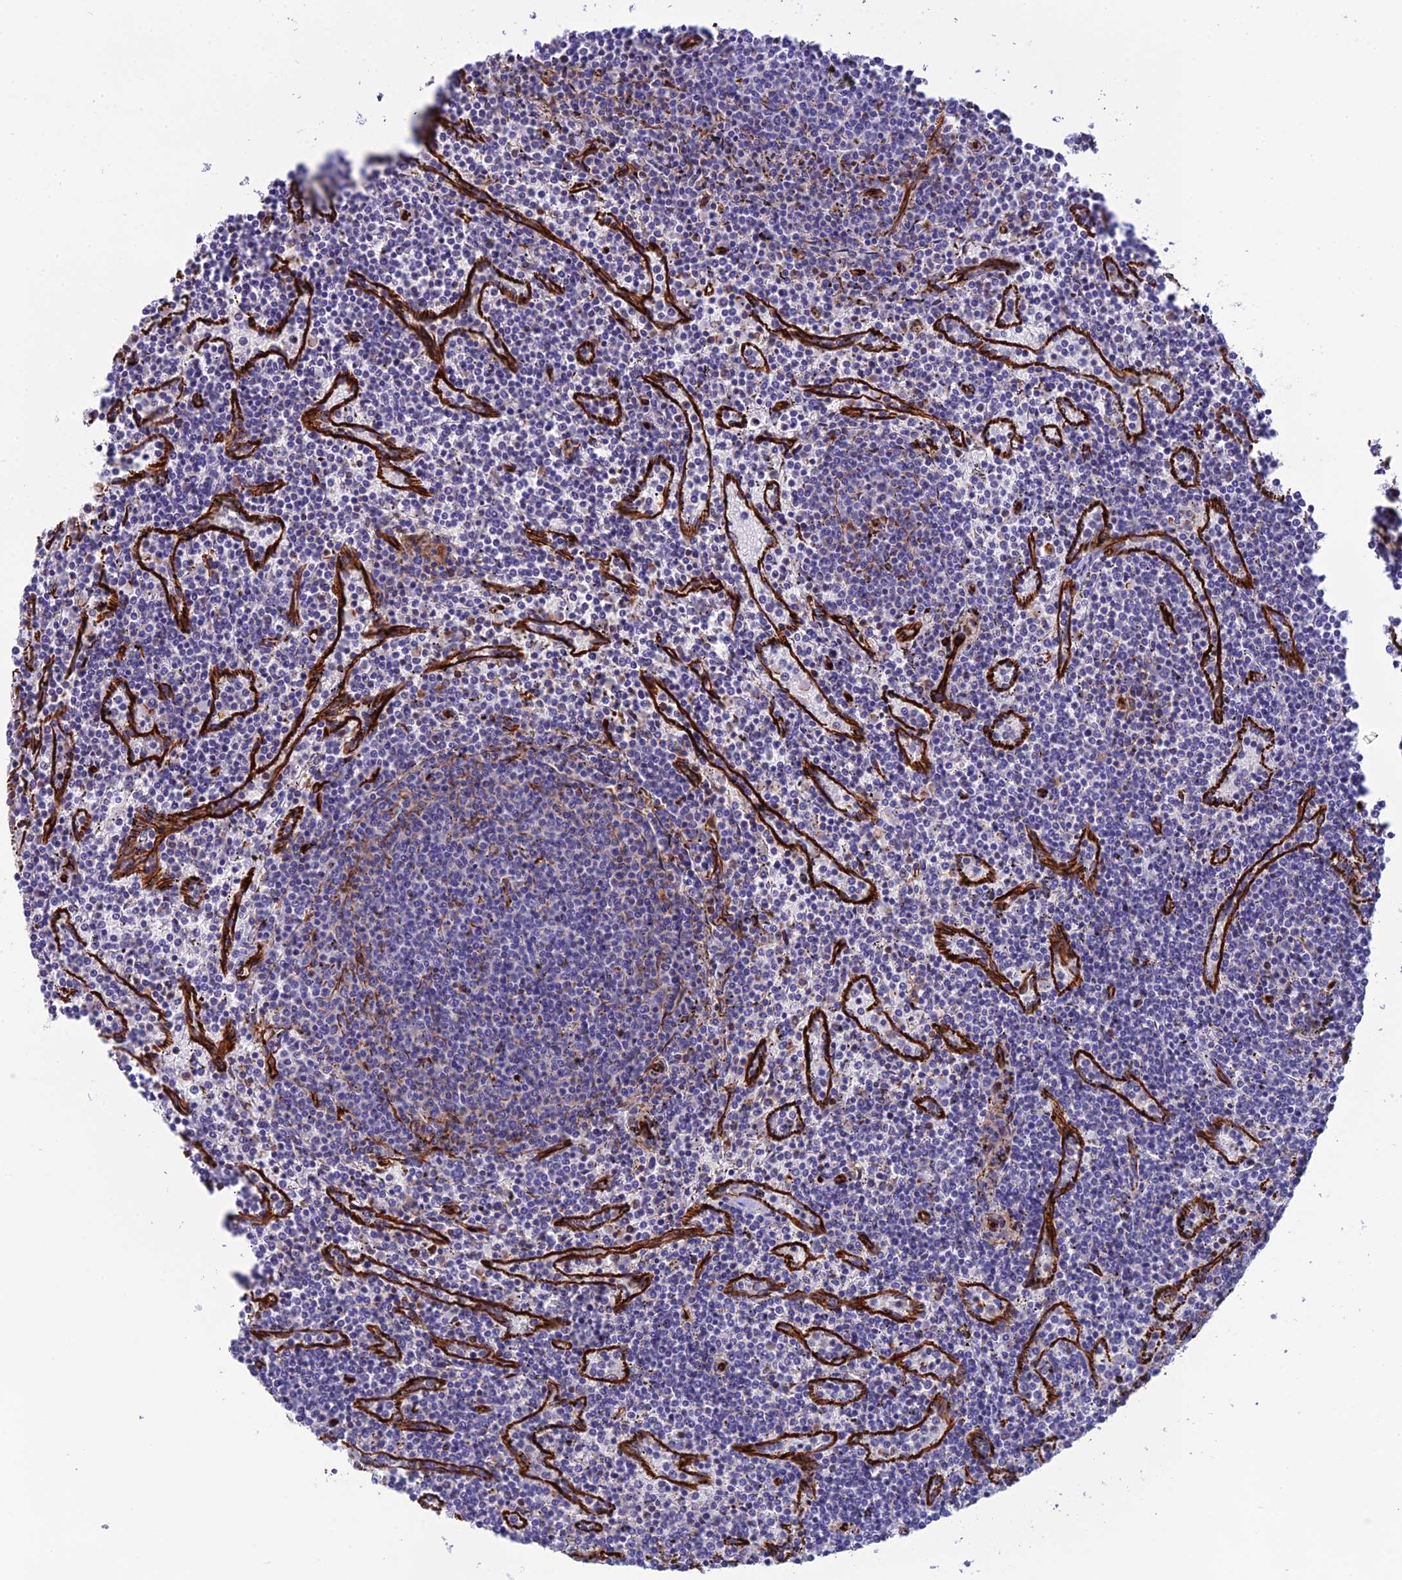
{"staining": {"intensity": "negative", "quantity": "none", "location": "none"}, "tissue": "lymphoma", "cell_type": "Tumor cells", "image_type": "cancer", "snomed": [{"axis": "morphology", "description": "Malignant lymphoma, non-Hodgkin's type, Low grade"}, {"axis": "topography", "description": "Spleen"}], "caption": "High power microscopy histopathology image of an immunohistochemistry histopathology image of malignant lymphoma, non-Hodgkin's type (low-grade), revealing no significant staining in tumor cells.", "gene": "FBXL20", "patient": {"sex": "female", "age": 50}}